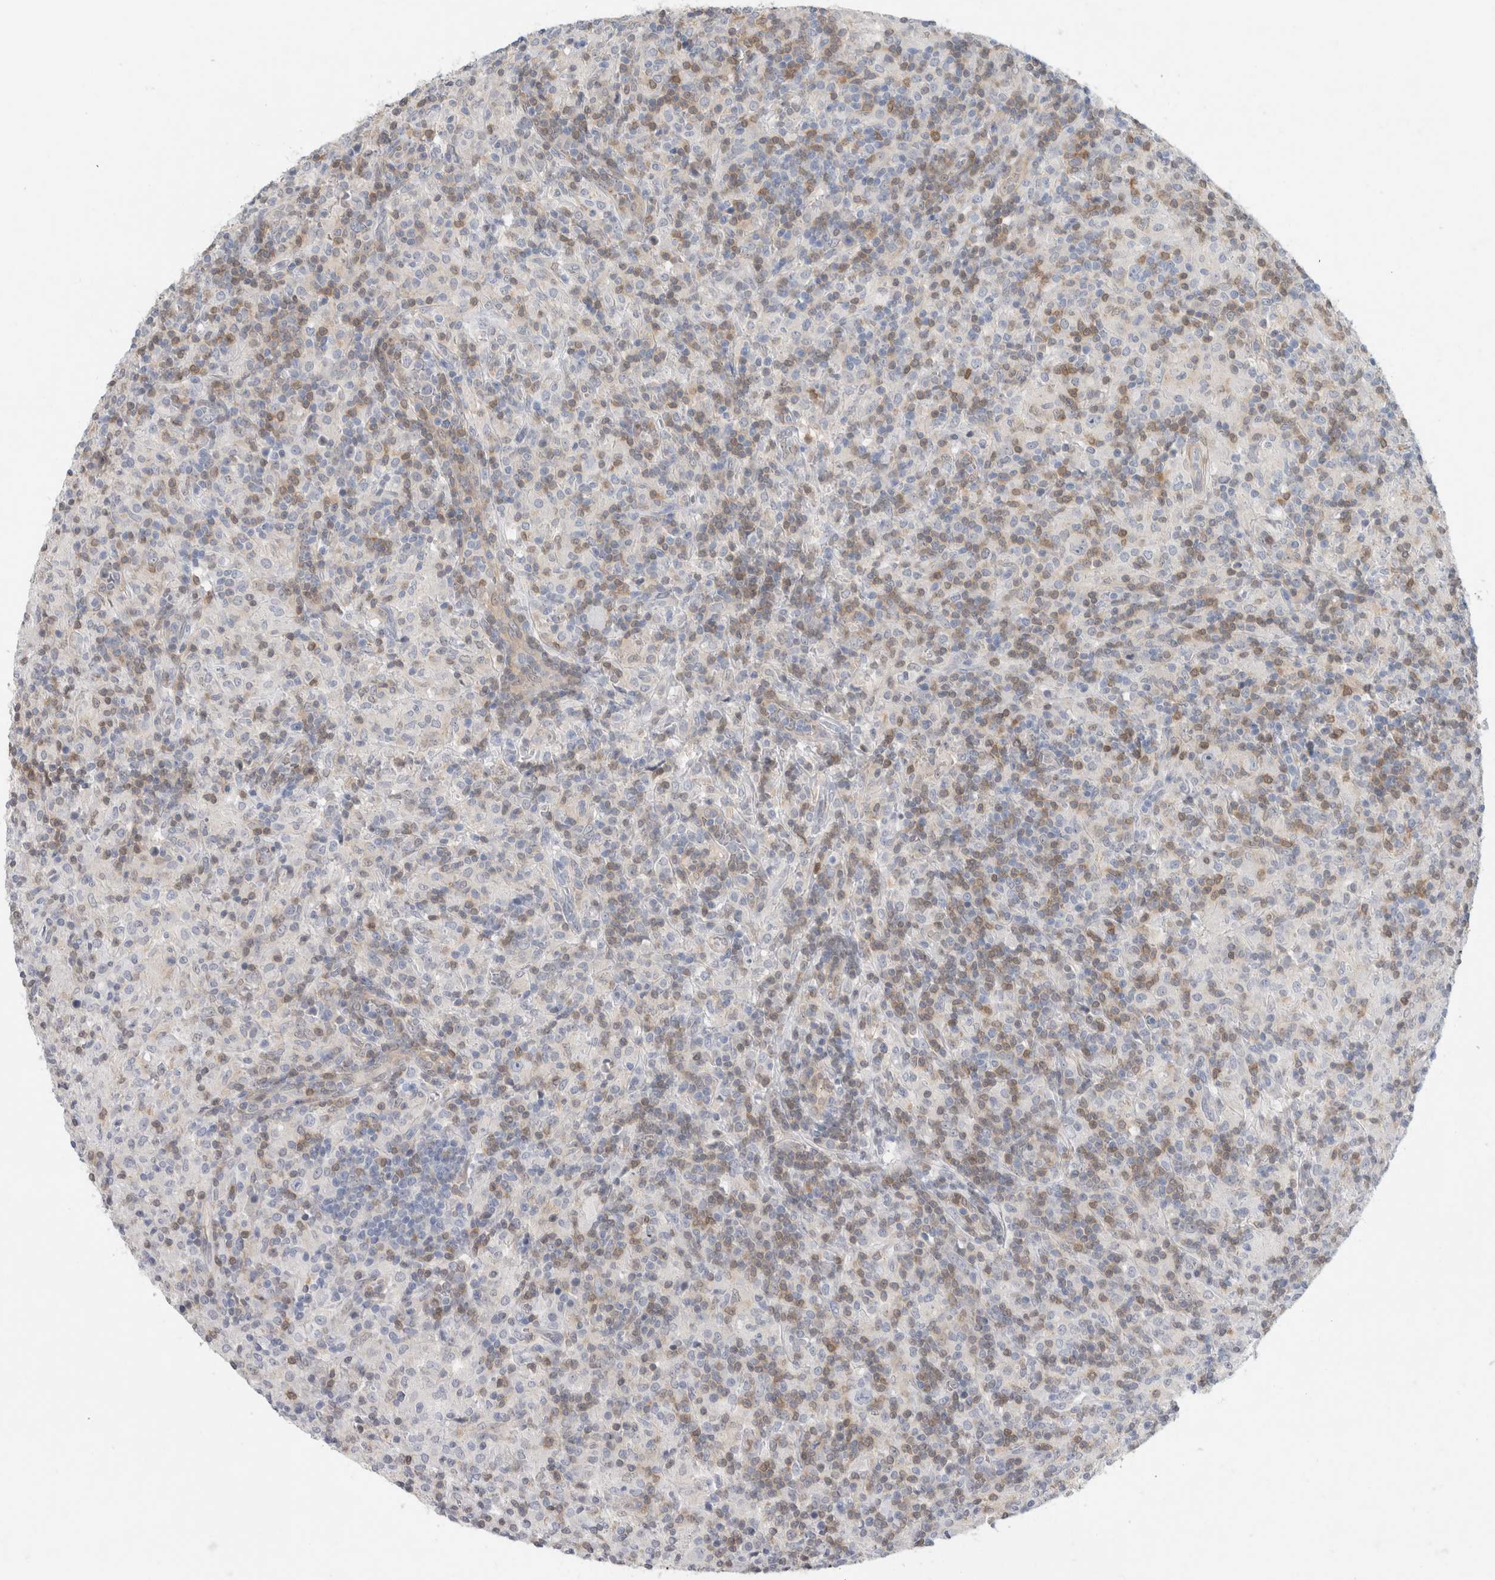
{"staining": {"intensity": "negative", "quantity": "none", "location": "none"}, "tissue": "lymphoma", "cell_type": "Tumor cells", "image_type": "cancer", "snomed": [{"axis": "morphology", "description": "Hodgkin's disease, NOS"}, {"axis": "topography", "description": "Lymph node"}], "caption": "Immunohistochemical staining of Hodgkin's disease exhibits no significant positivity in tumor cells. (DAB (3,3'-diaminobenzidine) immunohistochemistry (IHC), high magnification).", "gene": "CASP6", "patient": {"sex": "male", "age": 70}}